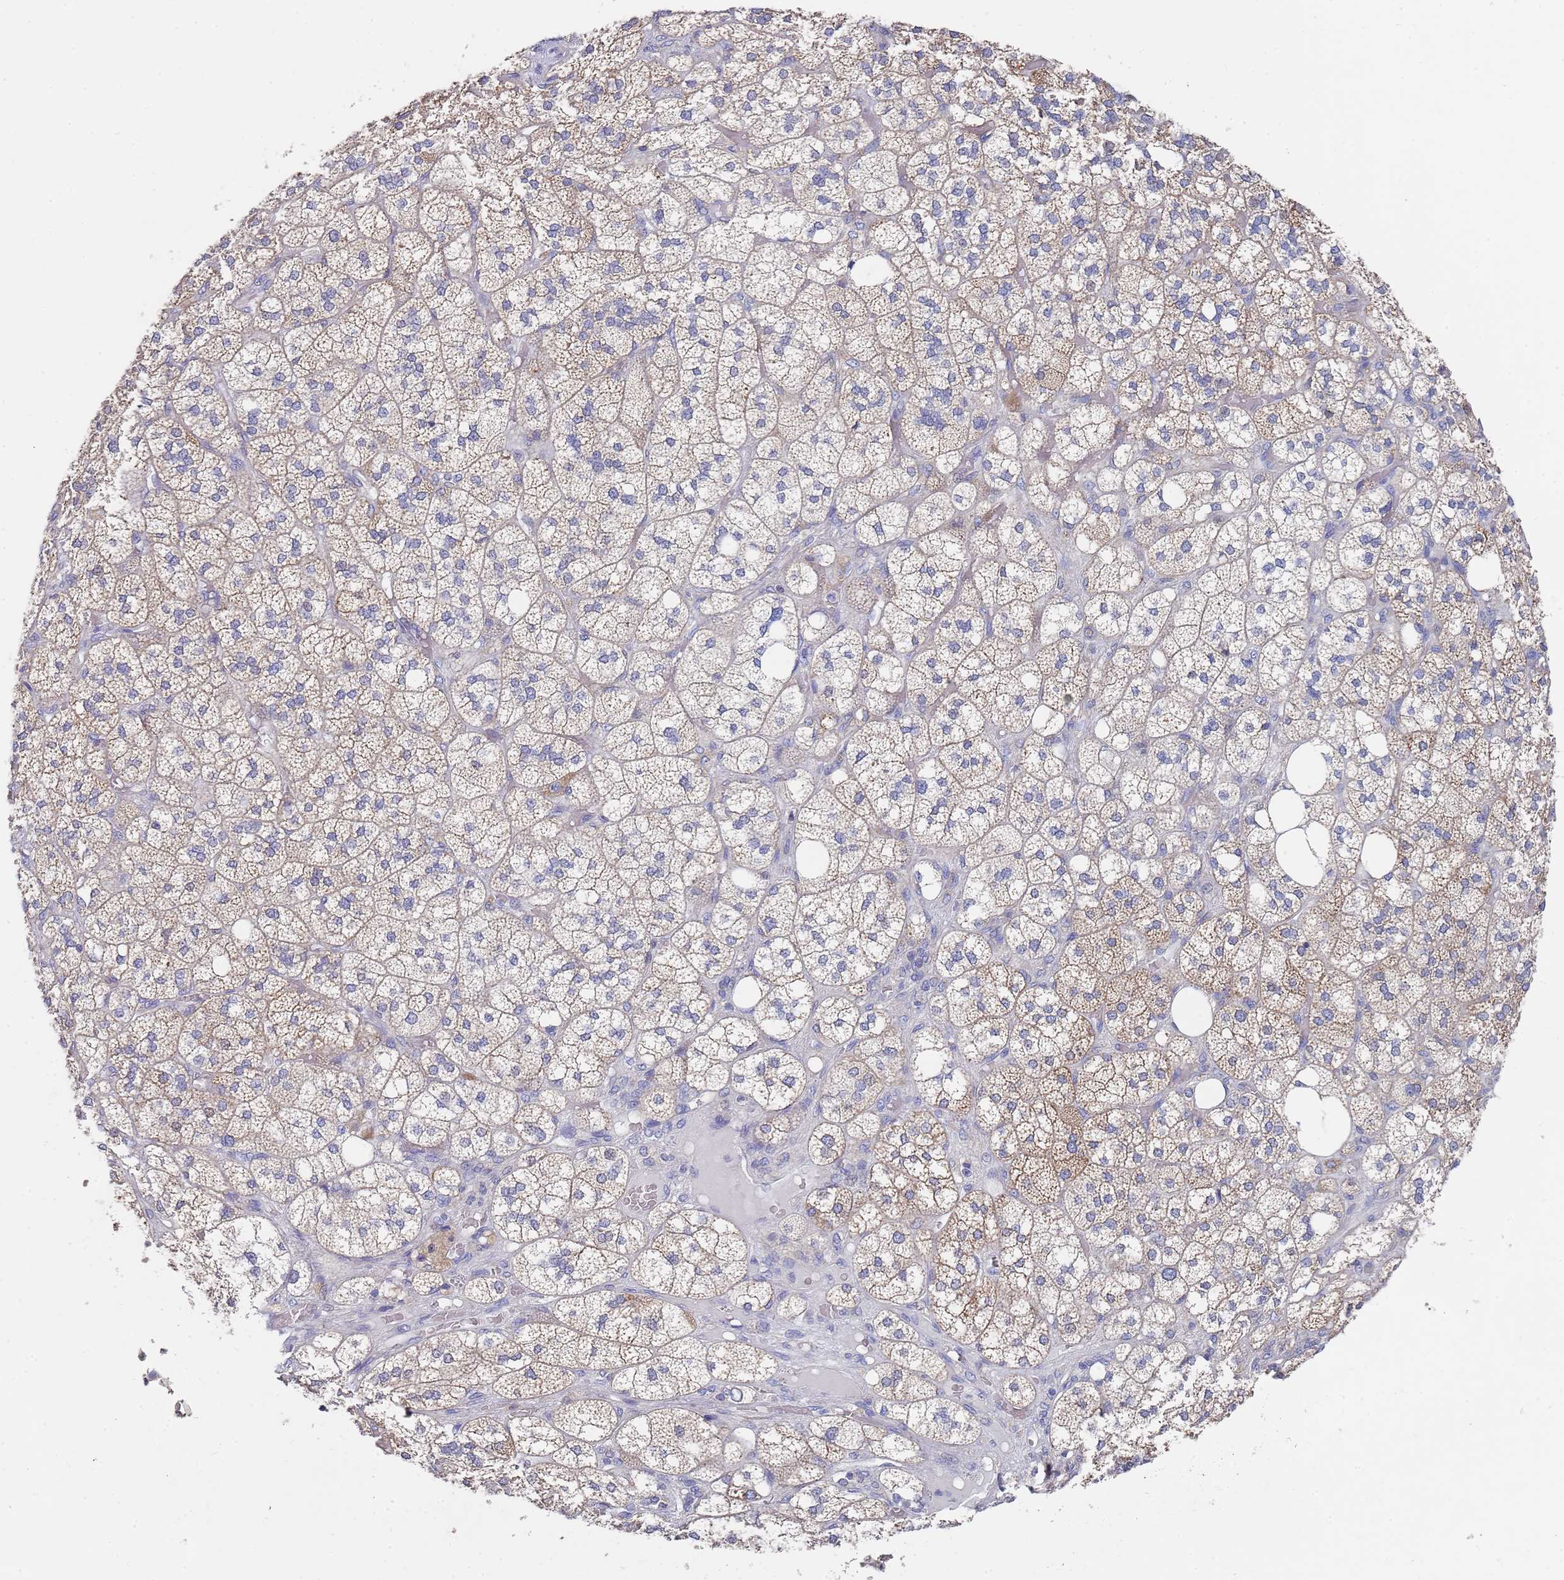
{"staining": {"intensity": "moderate", "quantity": "25%-75%", "location": "cytoplasmic/membranous"}, "tissue": "adrenal gland", "cell_type": "Glandular cells", "image_type": "normal", "snomed": [{"axis": "morphology", "description": "Normal tissue, NOS"}, {"axis": "topography", "description": "Adrenal gland"}], "caption": "Protein staining of benign adrenal gland exhibits moderate cytoplasmic/membranous positivity in about 25%-75% of glandular cells.", "gene": "SCAPER", "patient": {"sex": "male", "age": 61}}